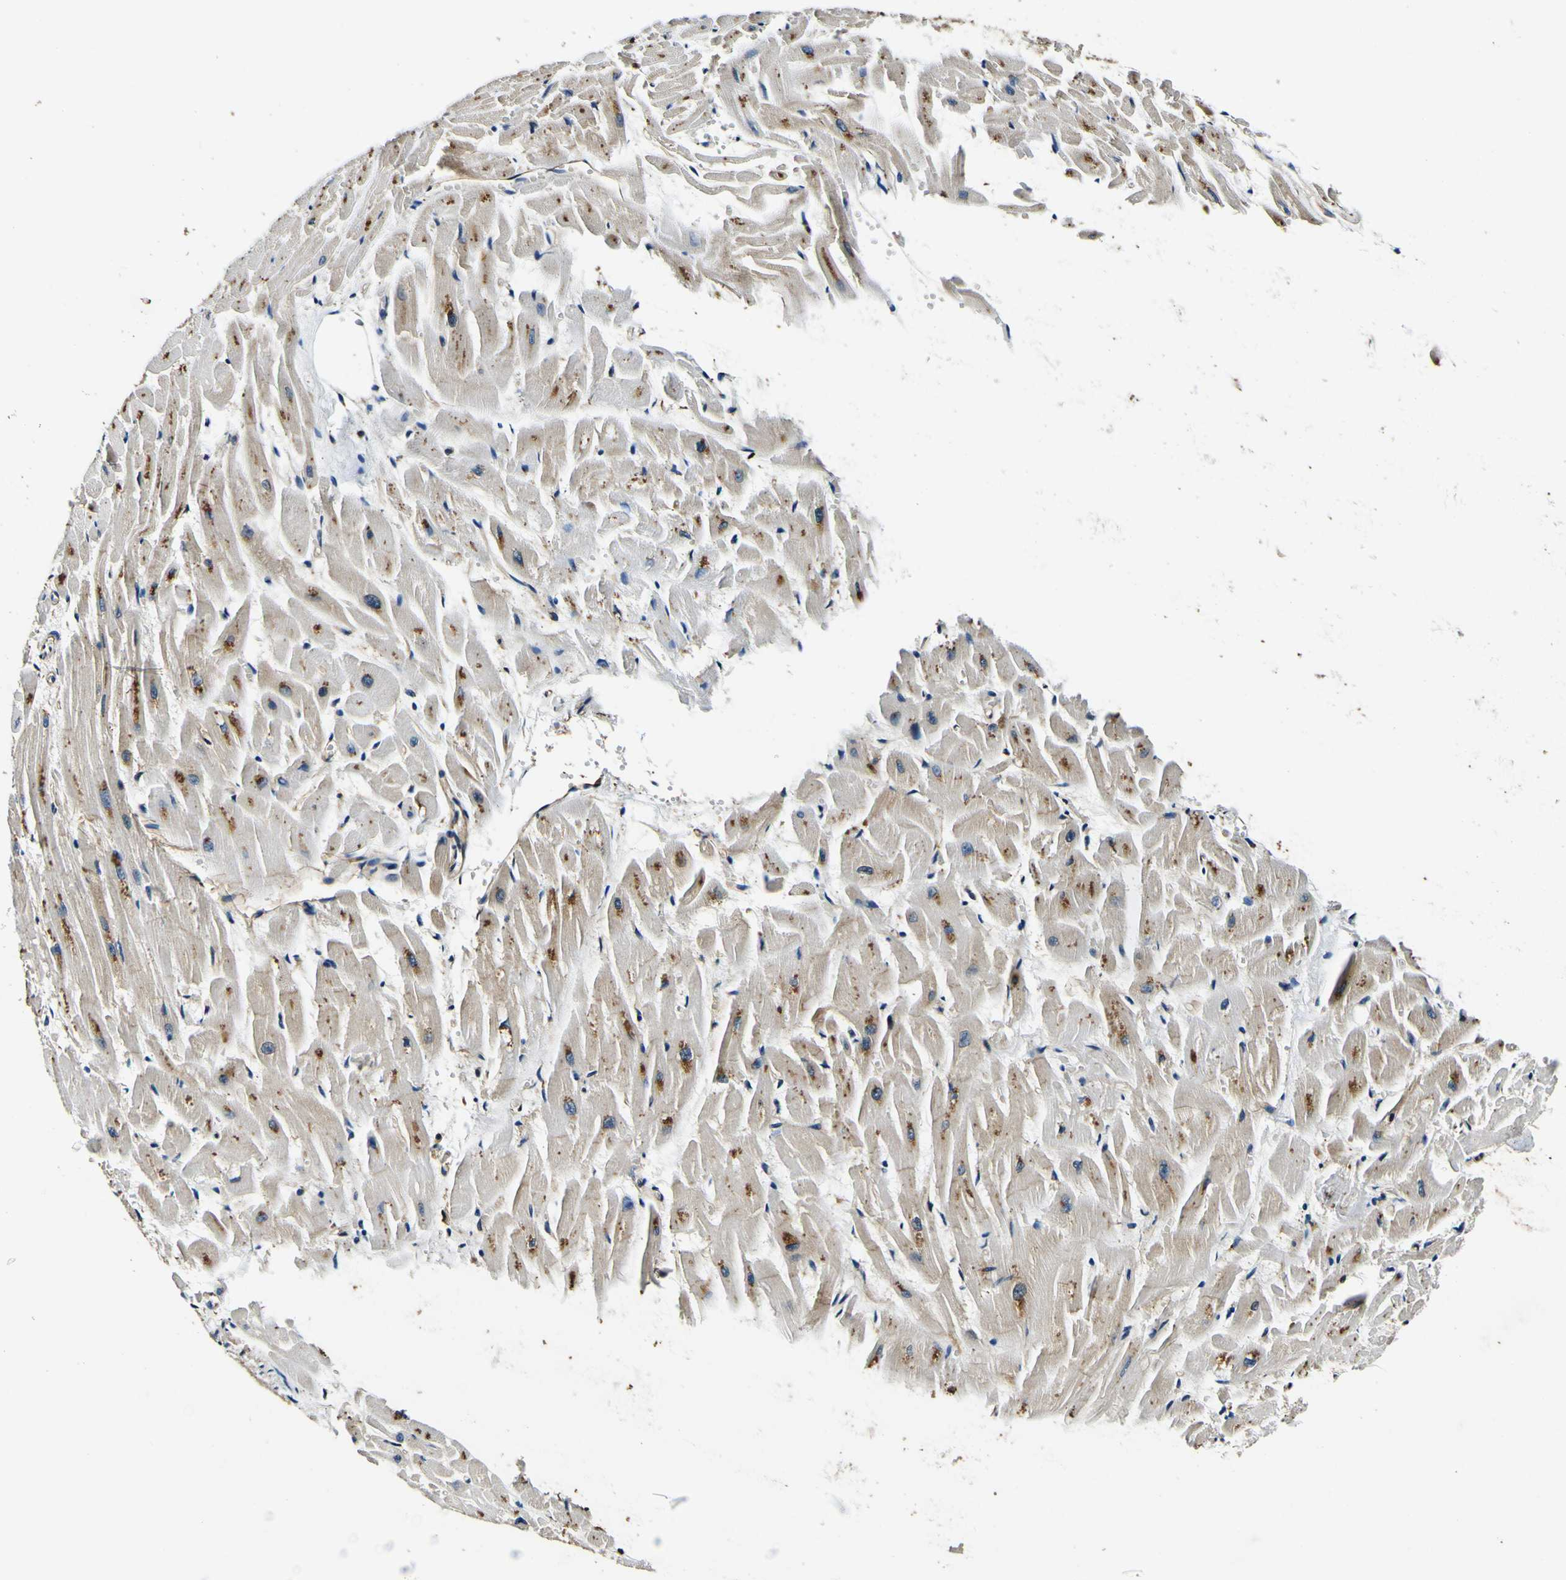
{"staining": {"intensity": "moderate", "quantity": ">75%", "location": "cytoplasmic/membranous"}, "tissue": "heart muscle", "cell_type": "Cardiomyocytes", "image_type": "normal", "snomed": [{"axis": "morphology", "description": "Normal tissue, NOS"}, {"axis": "topography", "description": "Heart"}], "caption": "Normal heart muscle exhibits moderate cytoplasmic/membranous expression in about >75% of cardiomyocytes, visualized by immunohistochemistry. (brown staining indicates protein expression, while blue staining denotes nuclei).", "gene": "RHOT2", "patient": {"sex": "female", "age": 19}}